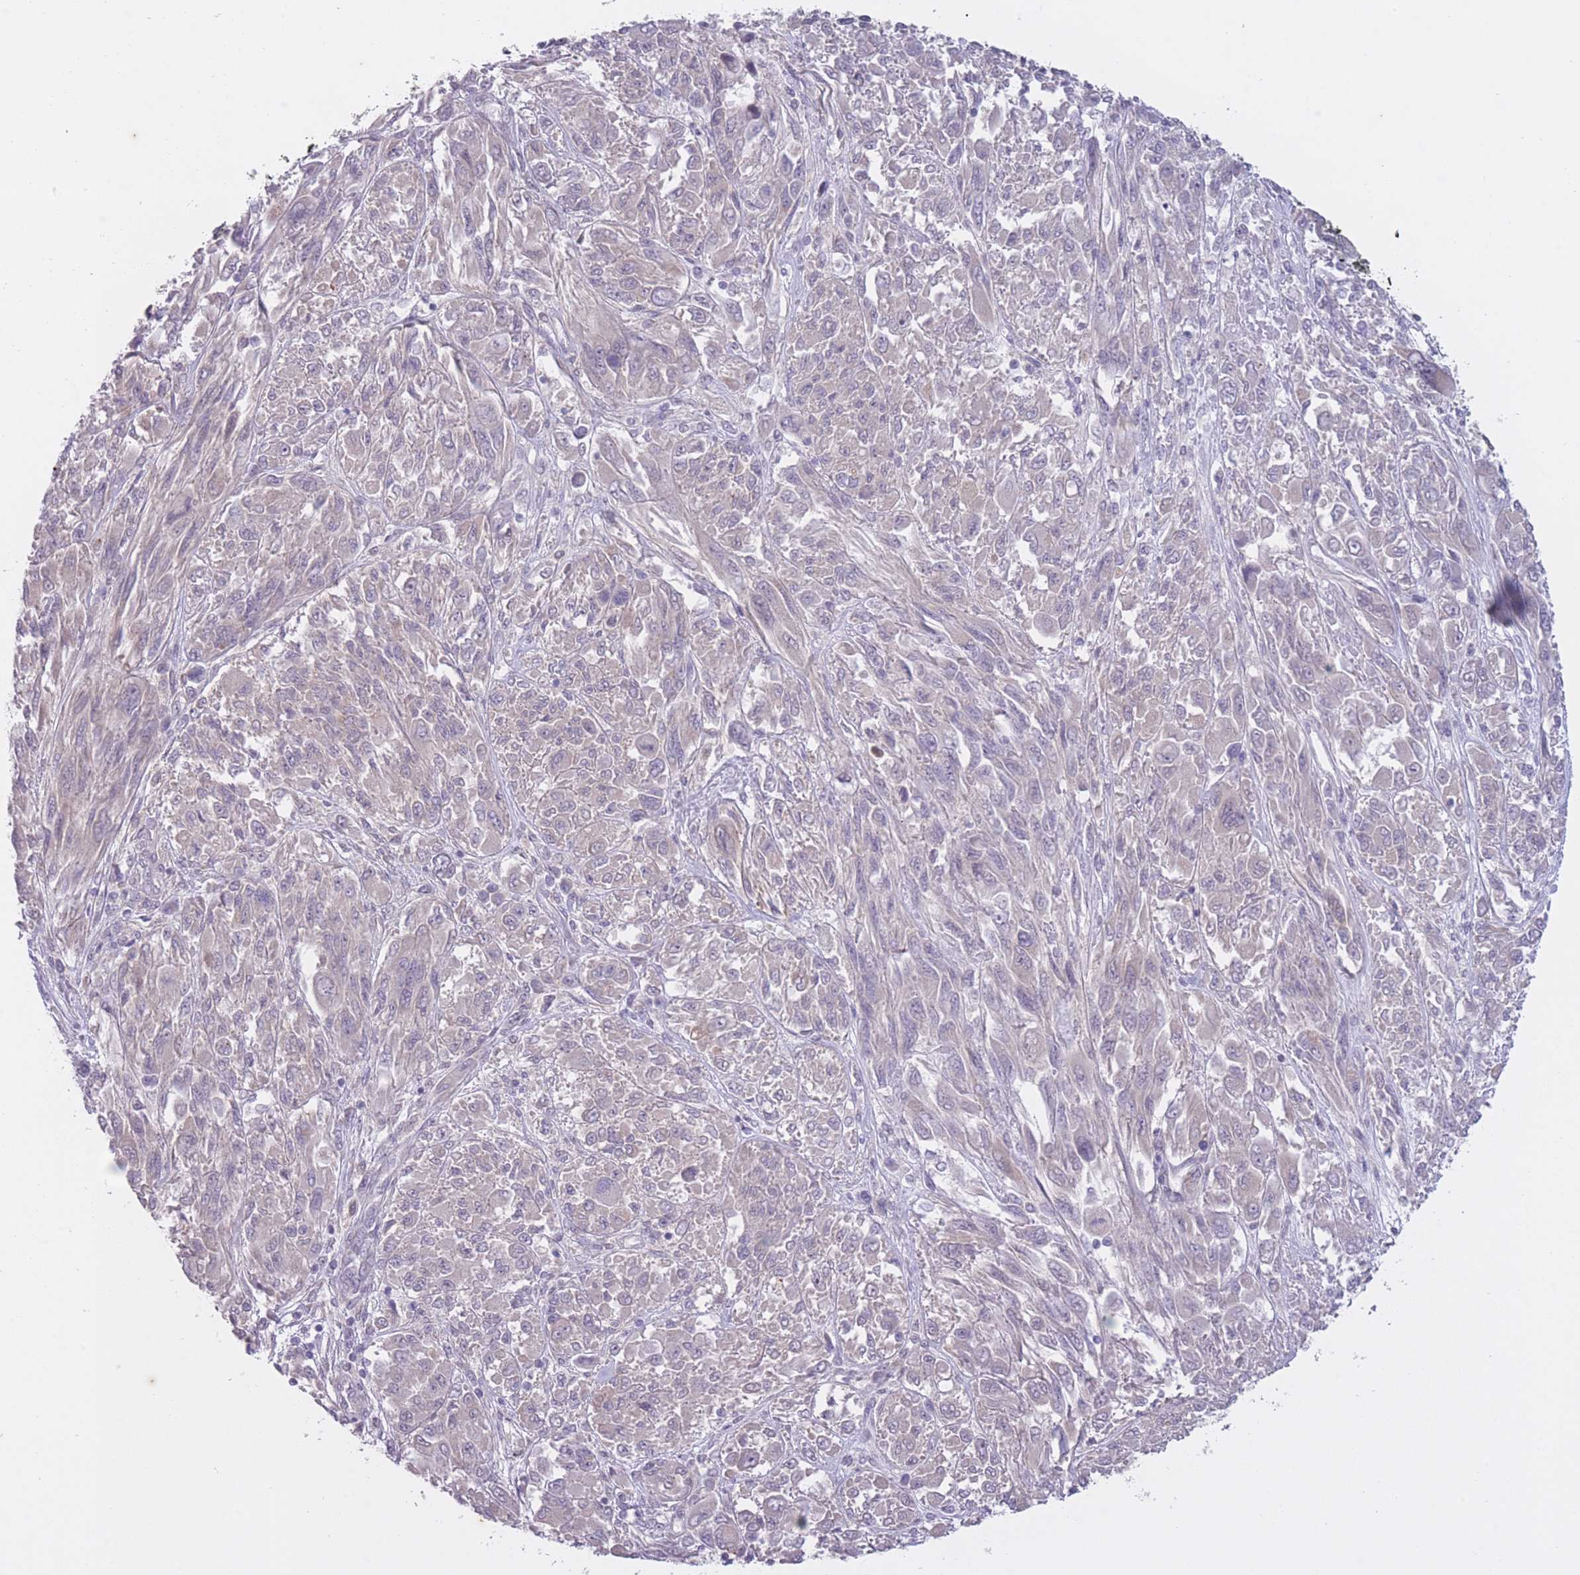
{"staining": {"intensity": "negative", "quantity": "none", "location": "none"}, "tissue": "melanoma", "cell_type": "Tumor cells", "image_type": "cancer", "snomed": [{"axis": "morphology", "description": "Malignant melanoma, NOS"}, {"axis": "topography", "description": "Skin"}], "caption": "A histopathology image of human malignant melanoma is negative for staining in tumor cells.", "gene": "ARPIN", "patient": {"sex": "female", "age": 91}}